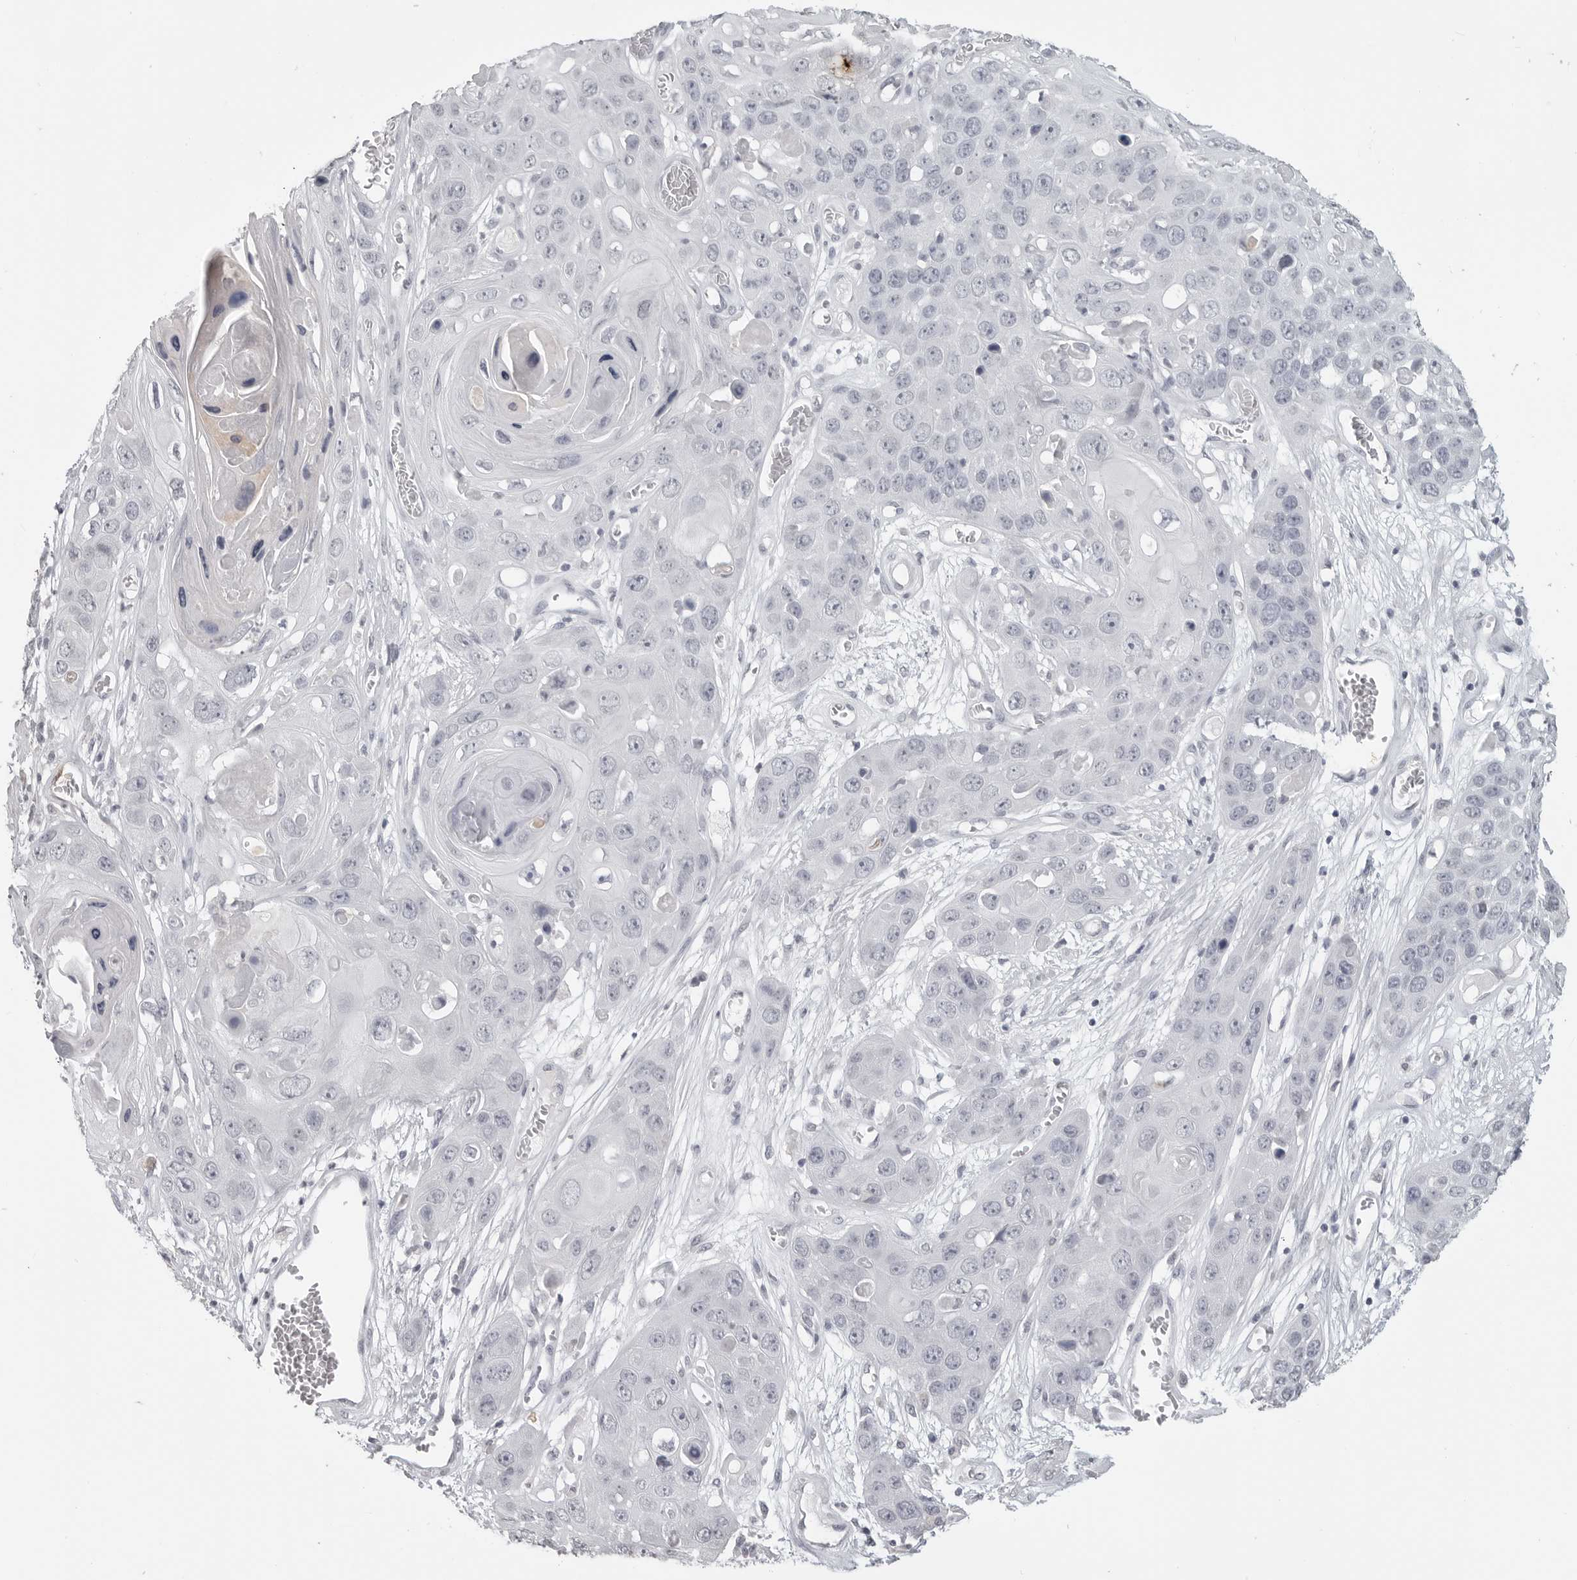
{"staining": {"intensity": "negative", "quantity": "none", "location": "none"}, "tissue": "skin cancer", "cell_type": "Tumor cells", "image_type": "cancer", "snomed": [{"axis": "morphology", "description": "Squamous cell carcinoma, NOS"}, {"axis": "topography", "description": "Skin"}], "caption": "The photomicrograph reveals no significant positivity in tumor cells of squamous cell carcinoma (skin). (DAB immunohistochemistry (IHC) visualized using brightfield microscopy, high magnification).", "gene": "PRSS1", "patient": {"sex": "male", "age": 55}}